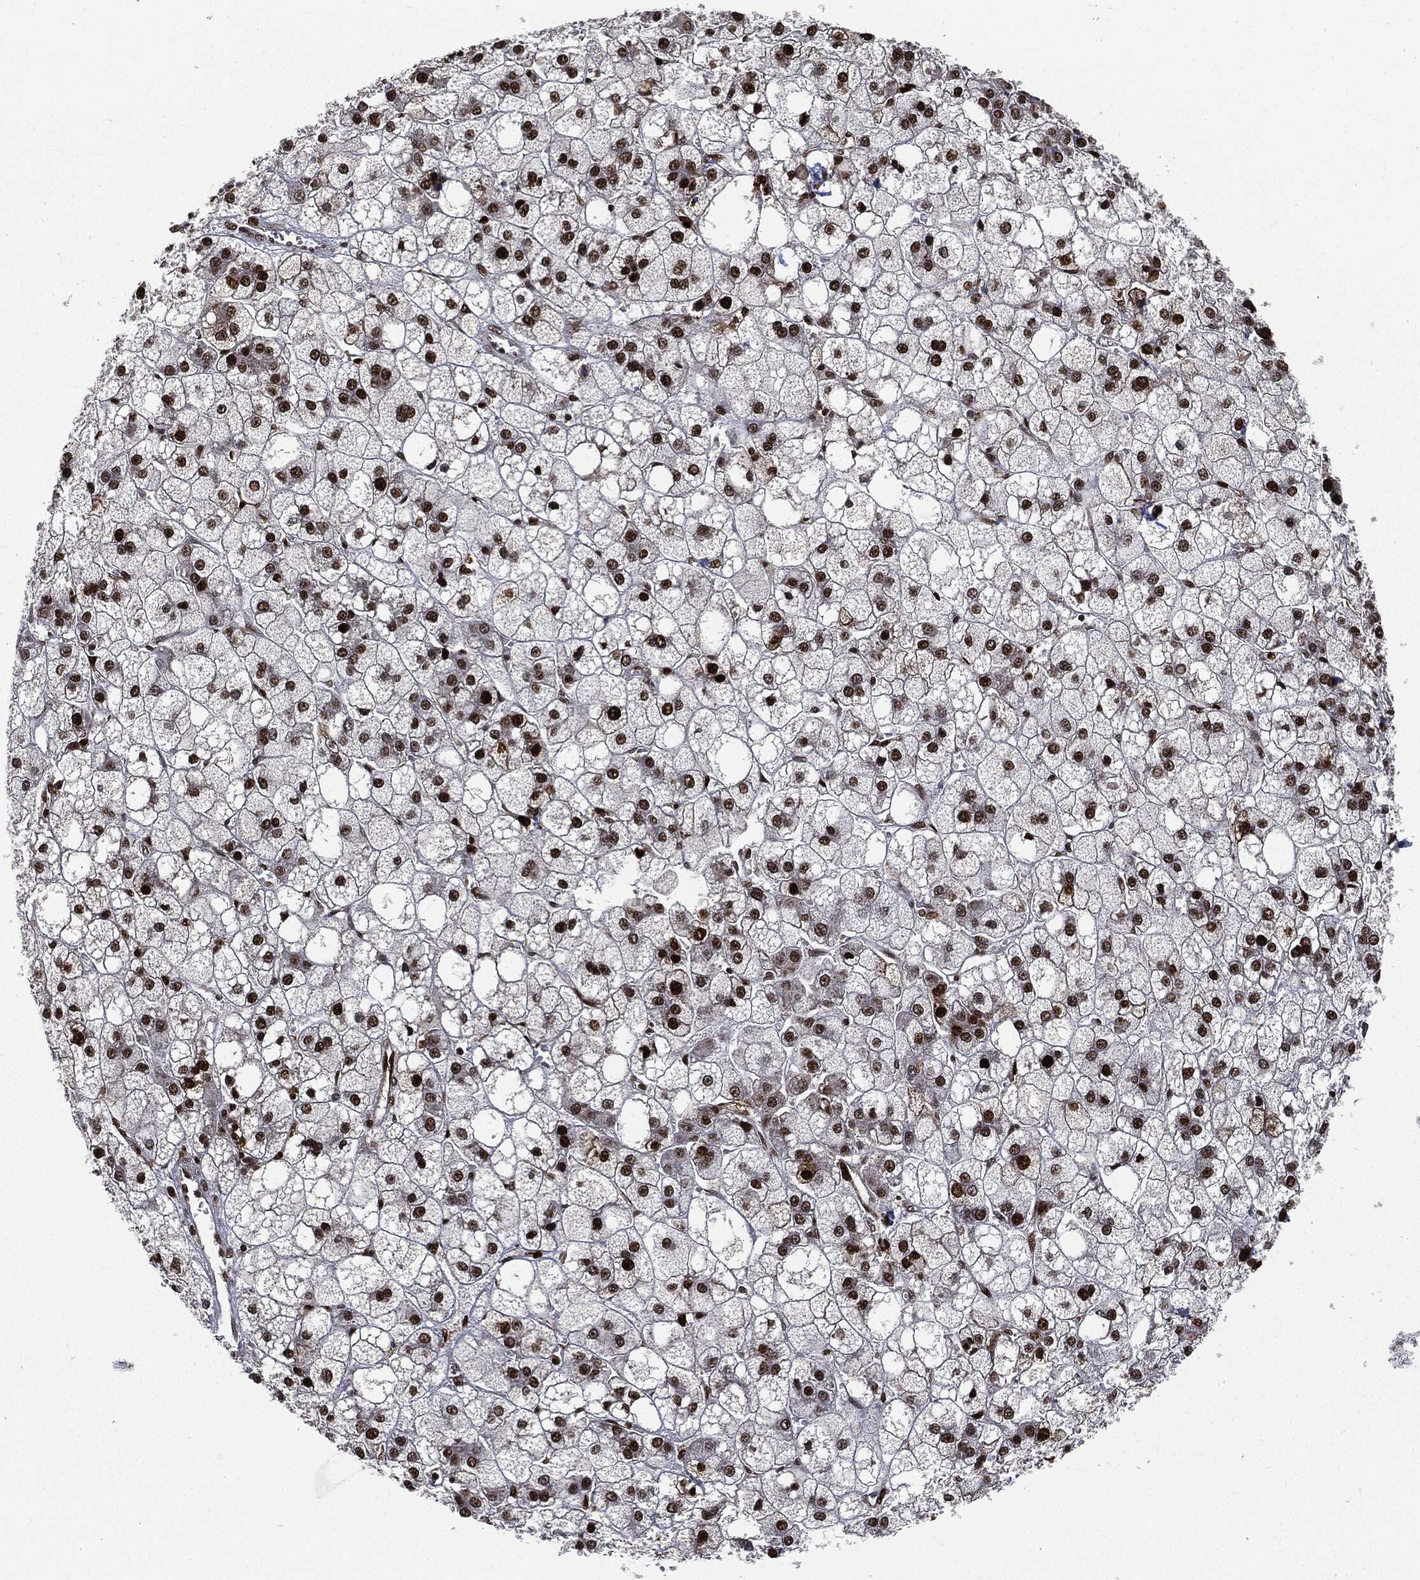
{"staining": {"intensity": "strong", "quantity": "25%-75%", "location": "nuclear"}, "tissue": "liver cancer", "cell_type": "Tumor cells", "image_type": "cancer", "snomed": [{"axis": "morphology", "description": "Carcinoma, Hepatocellular, NOS"}, {"axis": "topography", "description": "Liver"}], "caption": "About 25%-75% of tumor cells in hepatocellular carcinoma (liver) show strong nuclear protein positivity as visualized by brown immunohistochemical staining.", "gene": "PCNA", "patient": {"sex": "male", "age": 73}}